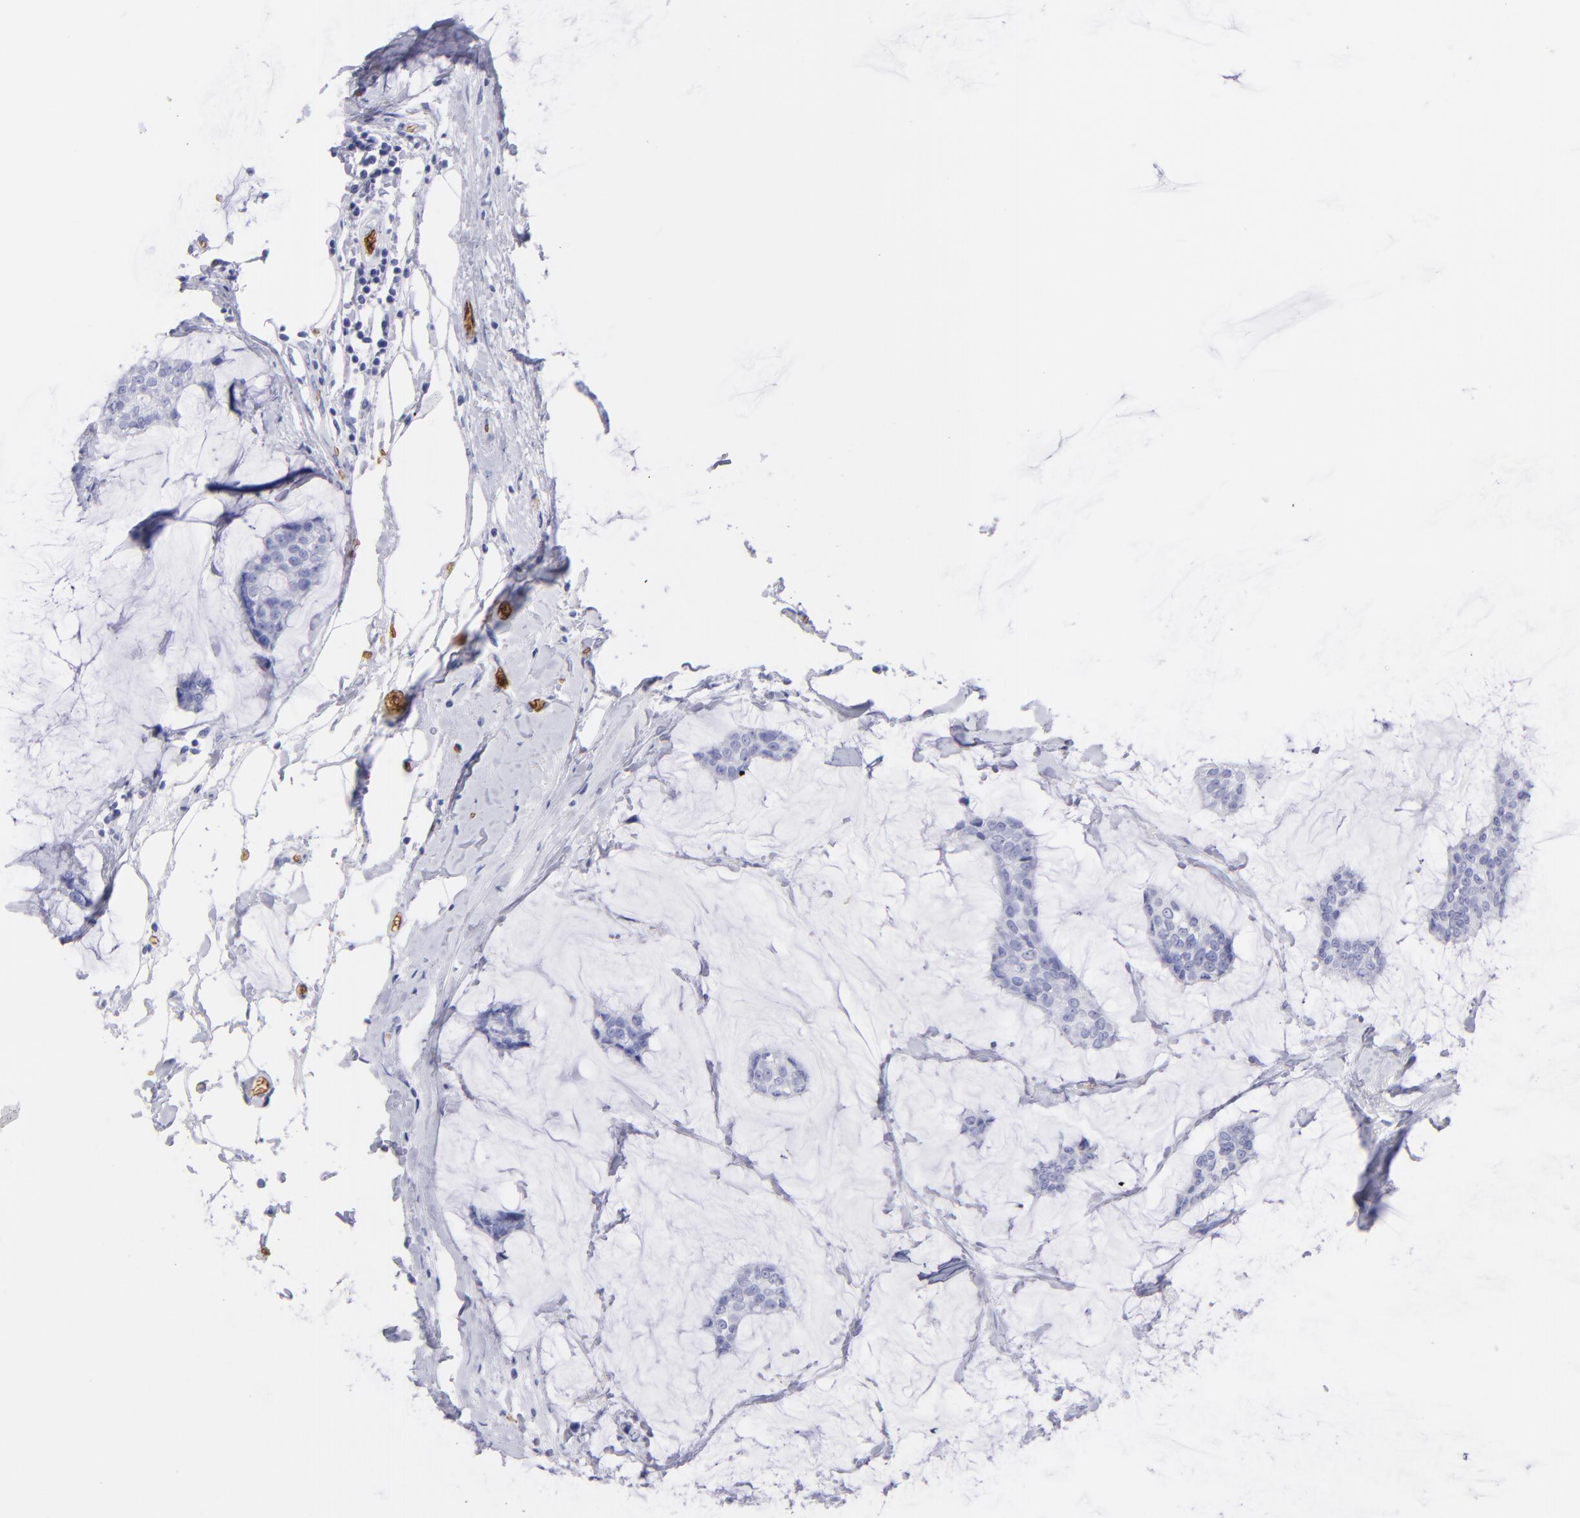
{"staining": {"intensity": "negative", "quantity": "none", "location": "none"}, "tissue": "breast cancer", "cell_type": "Tumor cells", "image_type": "cancer", "snomed": [{"axis": "morphology", "description": "Duct carcinoma"}, {"axis": "topography", "description": "Breast"}], "caption": "Tumor cells show no significant staining in breast invasive ductal carcinoma.", "gene": "GYPA", "patient": {"sex": "female", "age": 93}}